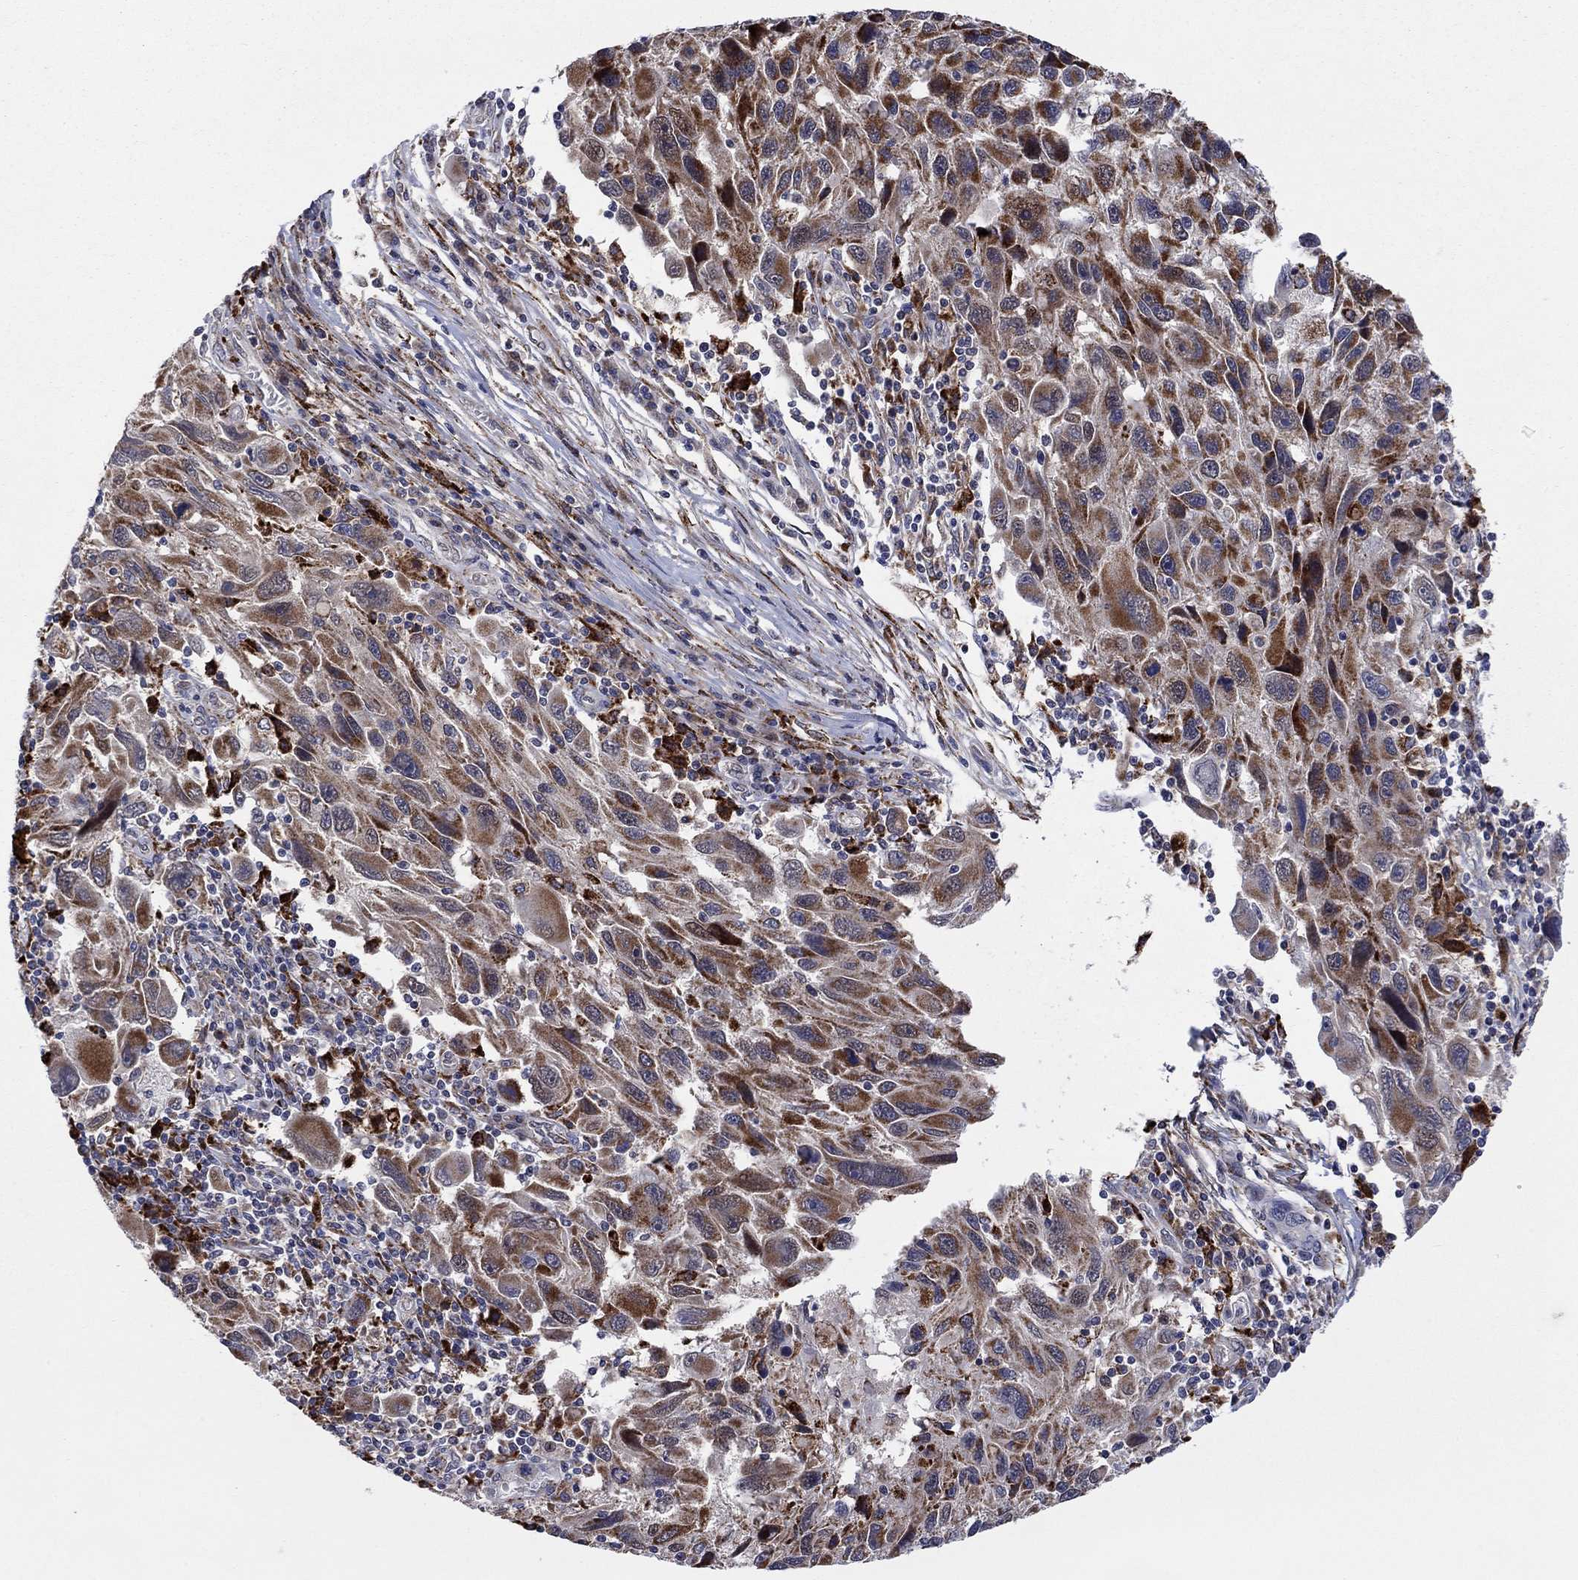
{"staining": {"intensity": "moderate", "quantity": ">75%", "location": "cytoplasmic/membranous"}, "tissue": "melanoma", "cell_type": "Tumor cells", "image_type": "cancer", "snomed": [{"axis": "morphology", "description": "Malignant melanoma, NOS"}, {"axis": "topography", "description": "Skin"}], "caption": "About >75% of tumor cells in malignant melanoma reveal moderate cytoplasmic/membranous protein staining as visualized by brown immunohistochemical staining.", "gene": "SLC35F2", "patient": {"sex": "male", "age": 53}}